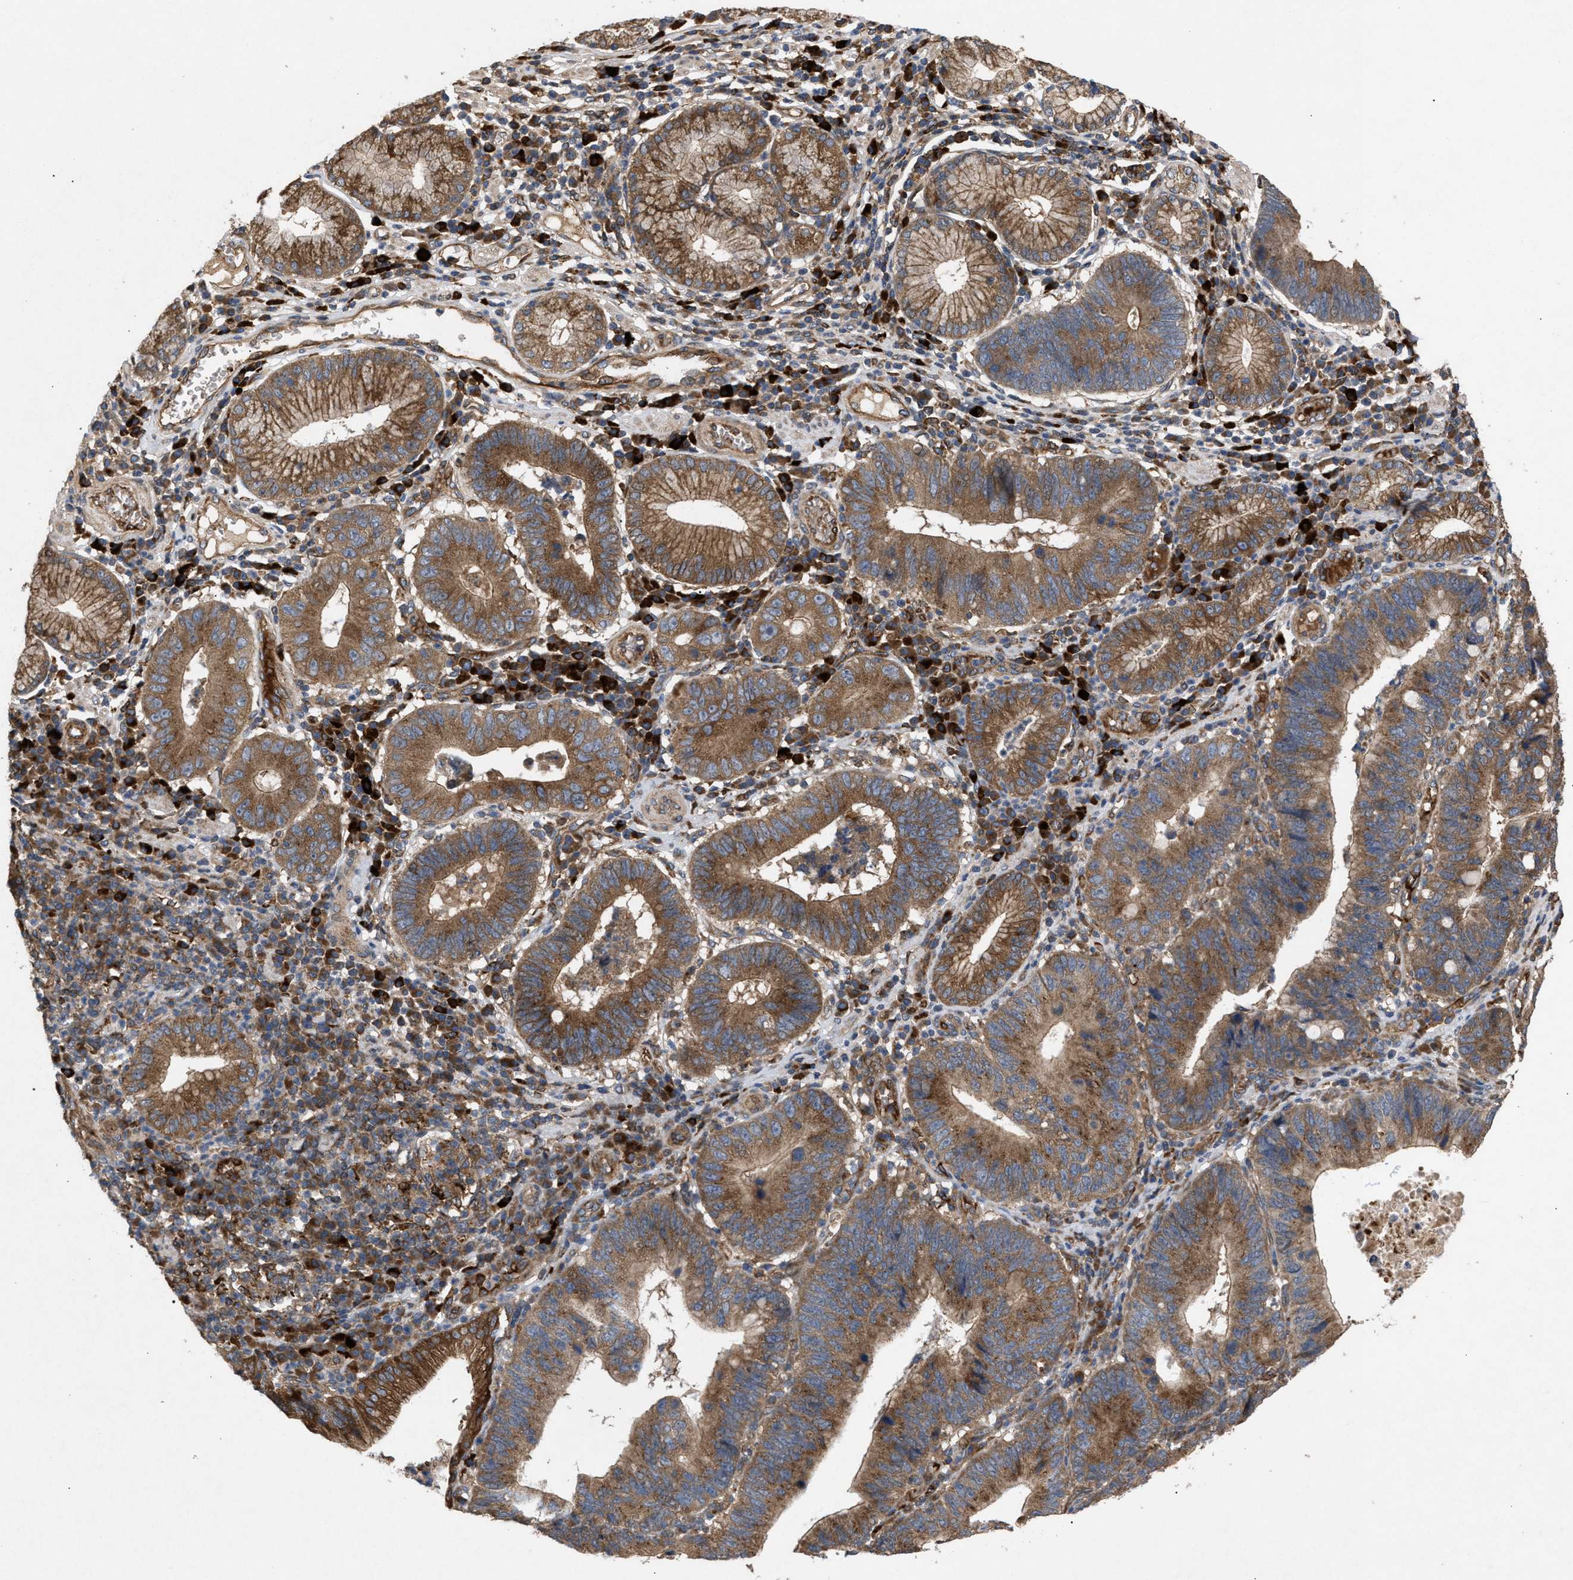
{"staining": {"intensity": "moderate", "quantity": ">75%", "location": "cytoplasmic/membranous"}, "tissue": "stomach cancer", "cell_type": "Tumor cells", "image_type": "cancer", "snomed": [{"axis": "morphology", "description": "Adenocarcinoma, NOS"}, {"axis": "topography", "description": "Stomach"}], "caption": "Protein staining by IHC shows moderate cytoplasmic/membranous expression in approximately >75% of tumor cells in stomach cancer.", "gene": "GCC1", "patient": {"sex": "male", "age": 59}}